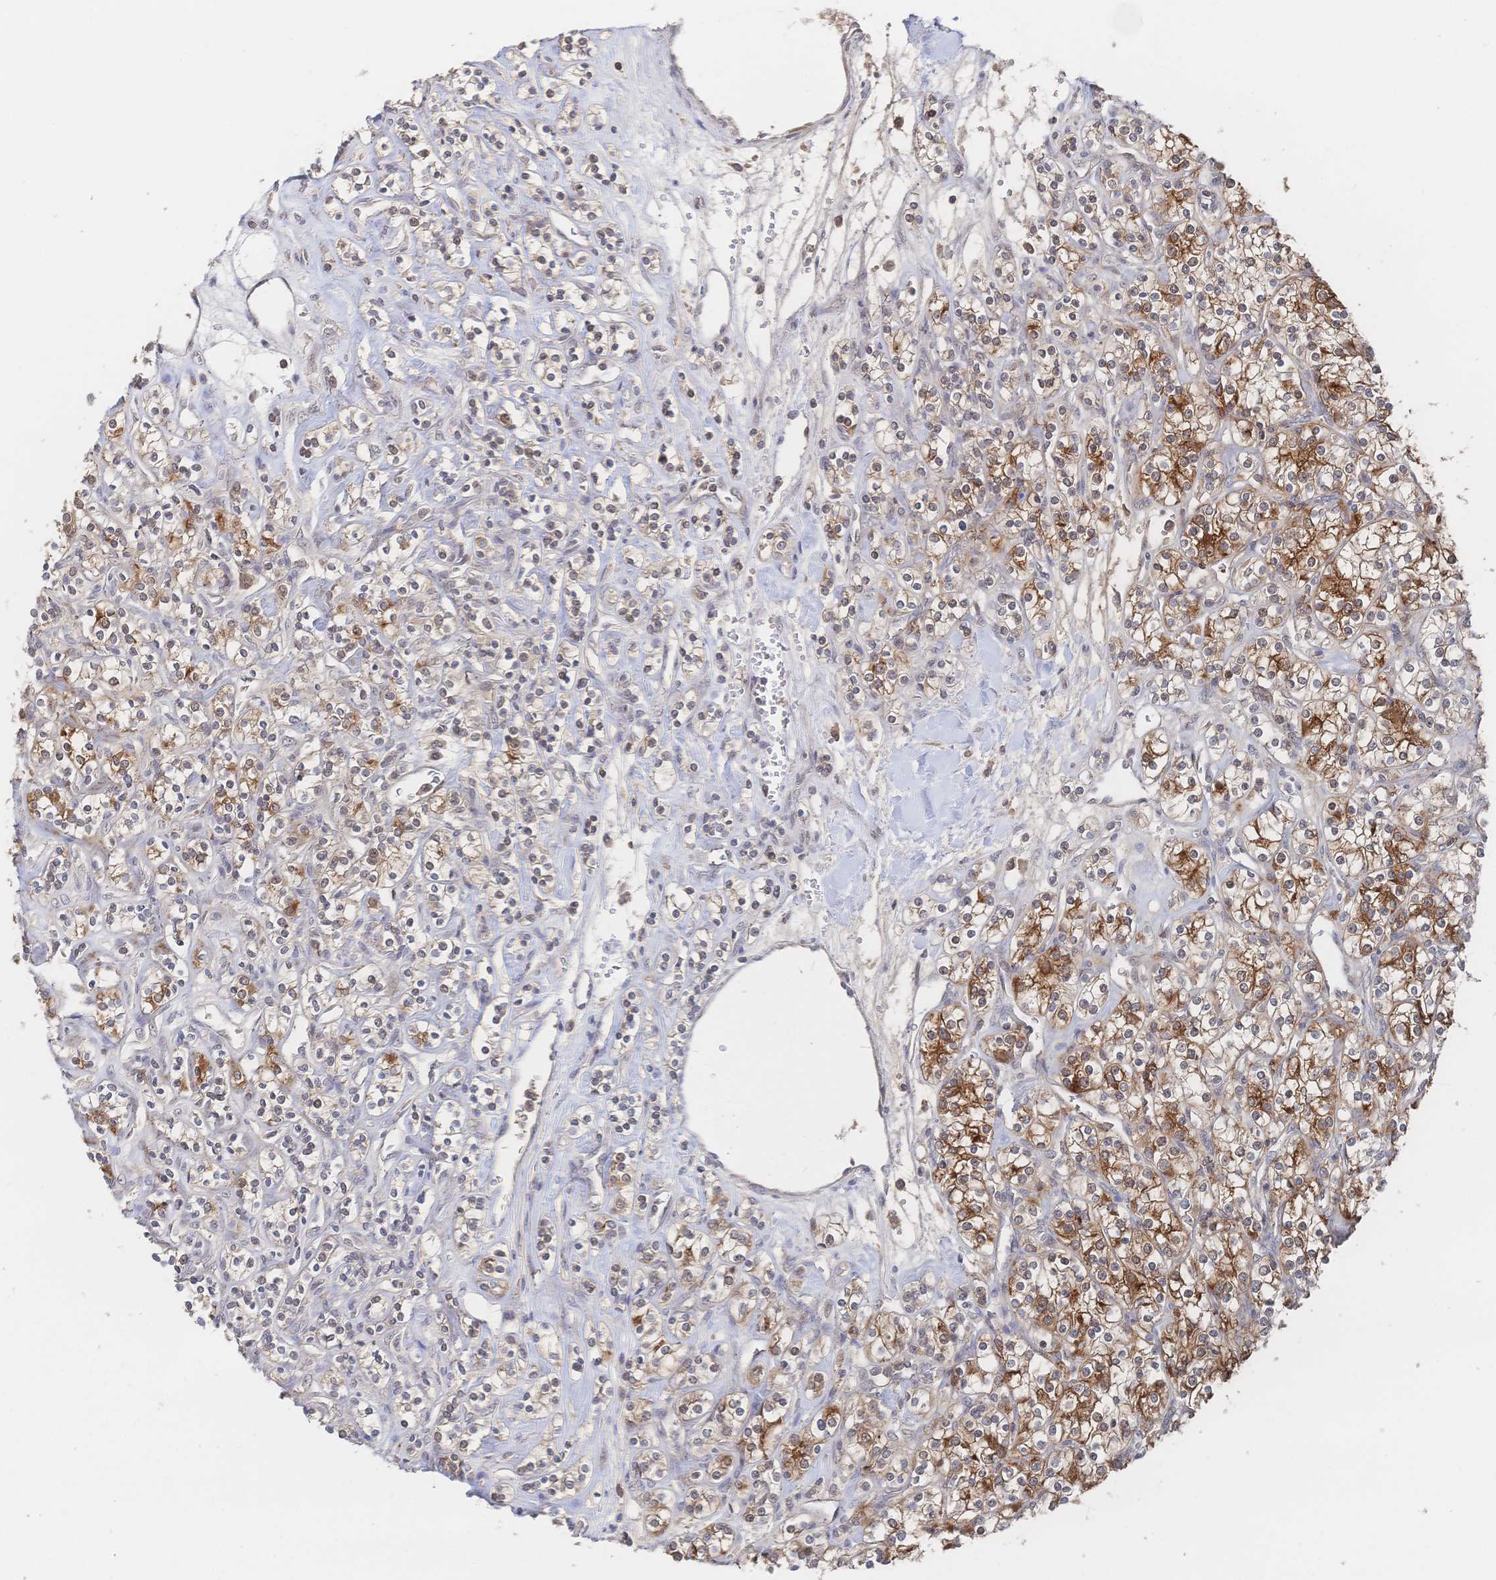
{"staining": {"intensity": "moderate", "quantity": "25%-75%", "location": "cytoplasmic/membranous"}, "tissue": "renal cancer", "cell_type": "Tumor cells", "image_type": "cancer", "snomed": [{"axis": "morphology", "description": "Adenocarcinoma, NOS"}, {"axis": "topography", "description": "Kidney"}], "caption": "Renal cancer was stained to show a protein in brown. There is medium levels of moderate cytoplasmic/membranous positivity in about 25%-75% of tumor cells. The staining is performed using DAB (3,3'-diaminobenzidine) brown chromogen to label protein expression. The nuclei are counter-stained blue using hematoxylin.", "gene": "LRP5", "patient": {"sex": "male", "age": 77}}